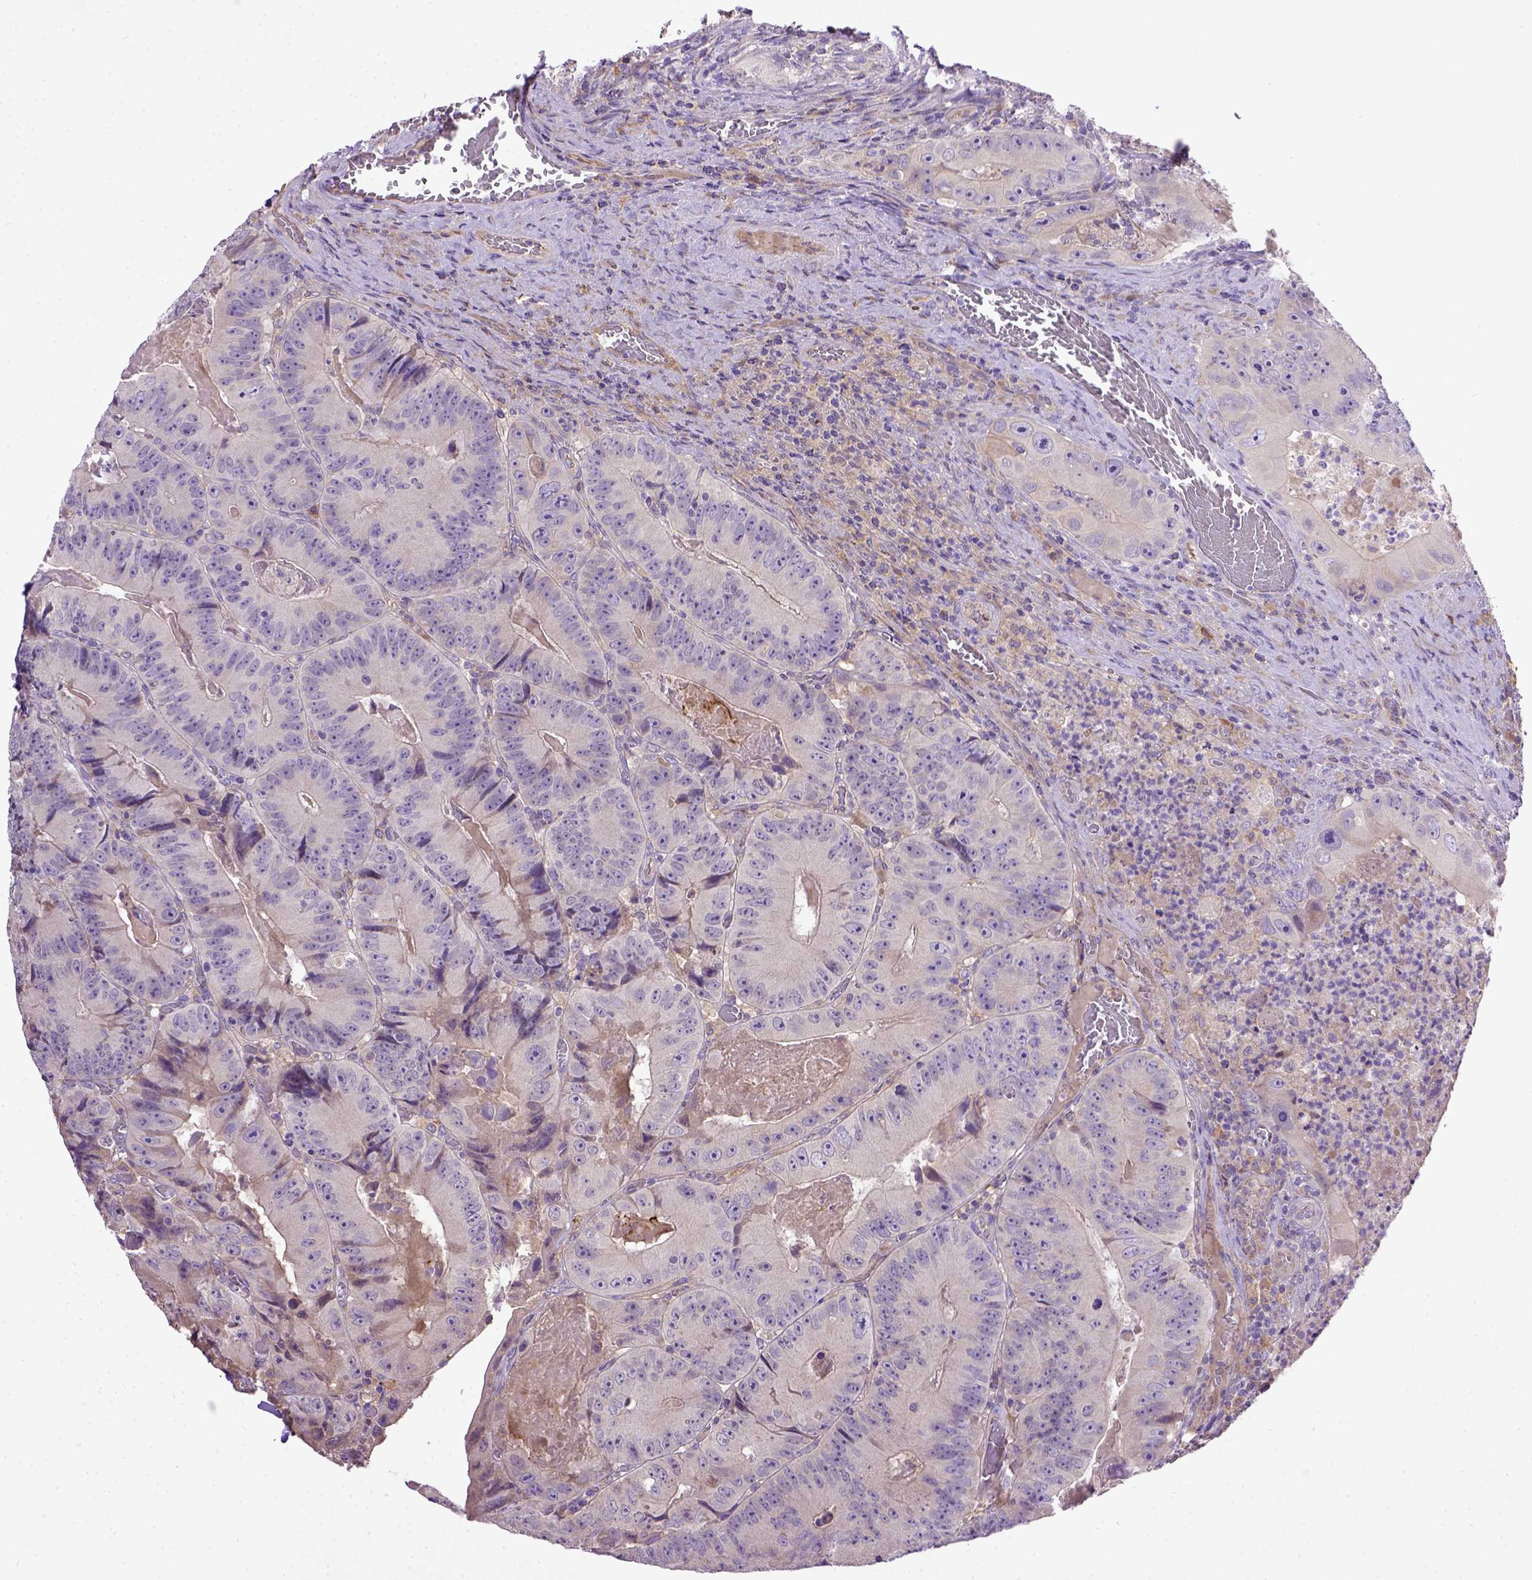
{"staining": {"intensity": "negative", "quantity": "none", "location": "none"}, "tissue": "colorectal cancer", "cell_type": "Tumor cells", "image_type": "cancer", "snomed": [{"axis": "morphology", "description": "Adenocarcinoma, NOS"}, {"axis": "topography", "description": "Colon"}], "caption": "Tumor cells are negative for protein expression in human colorectal cancer. (IHC, brightfield microscopy, high magnification).", "gene": "DEPDC1B", "patient": {"sex": "female", "age": 86}}